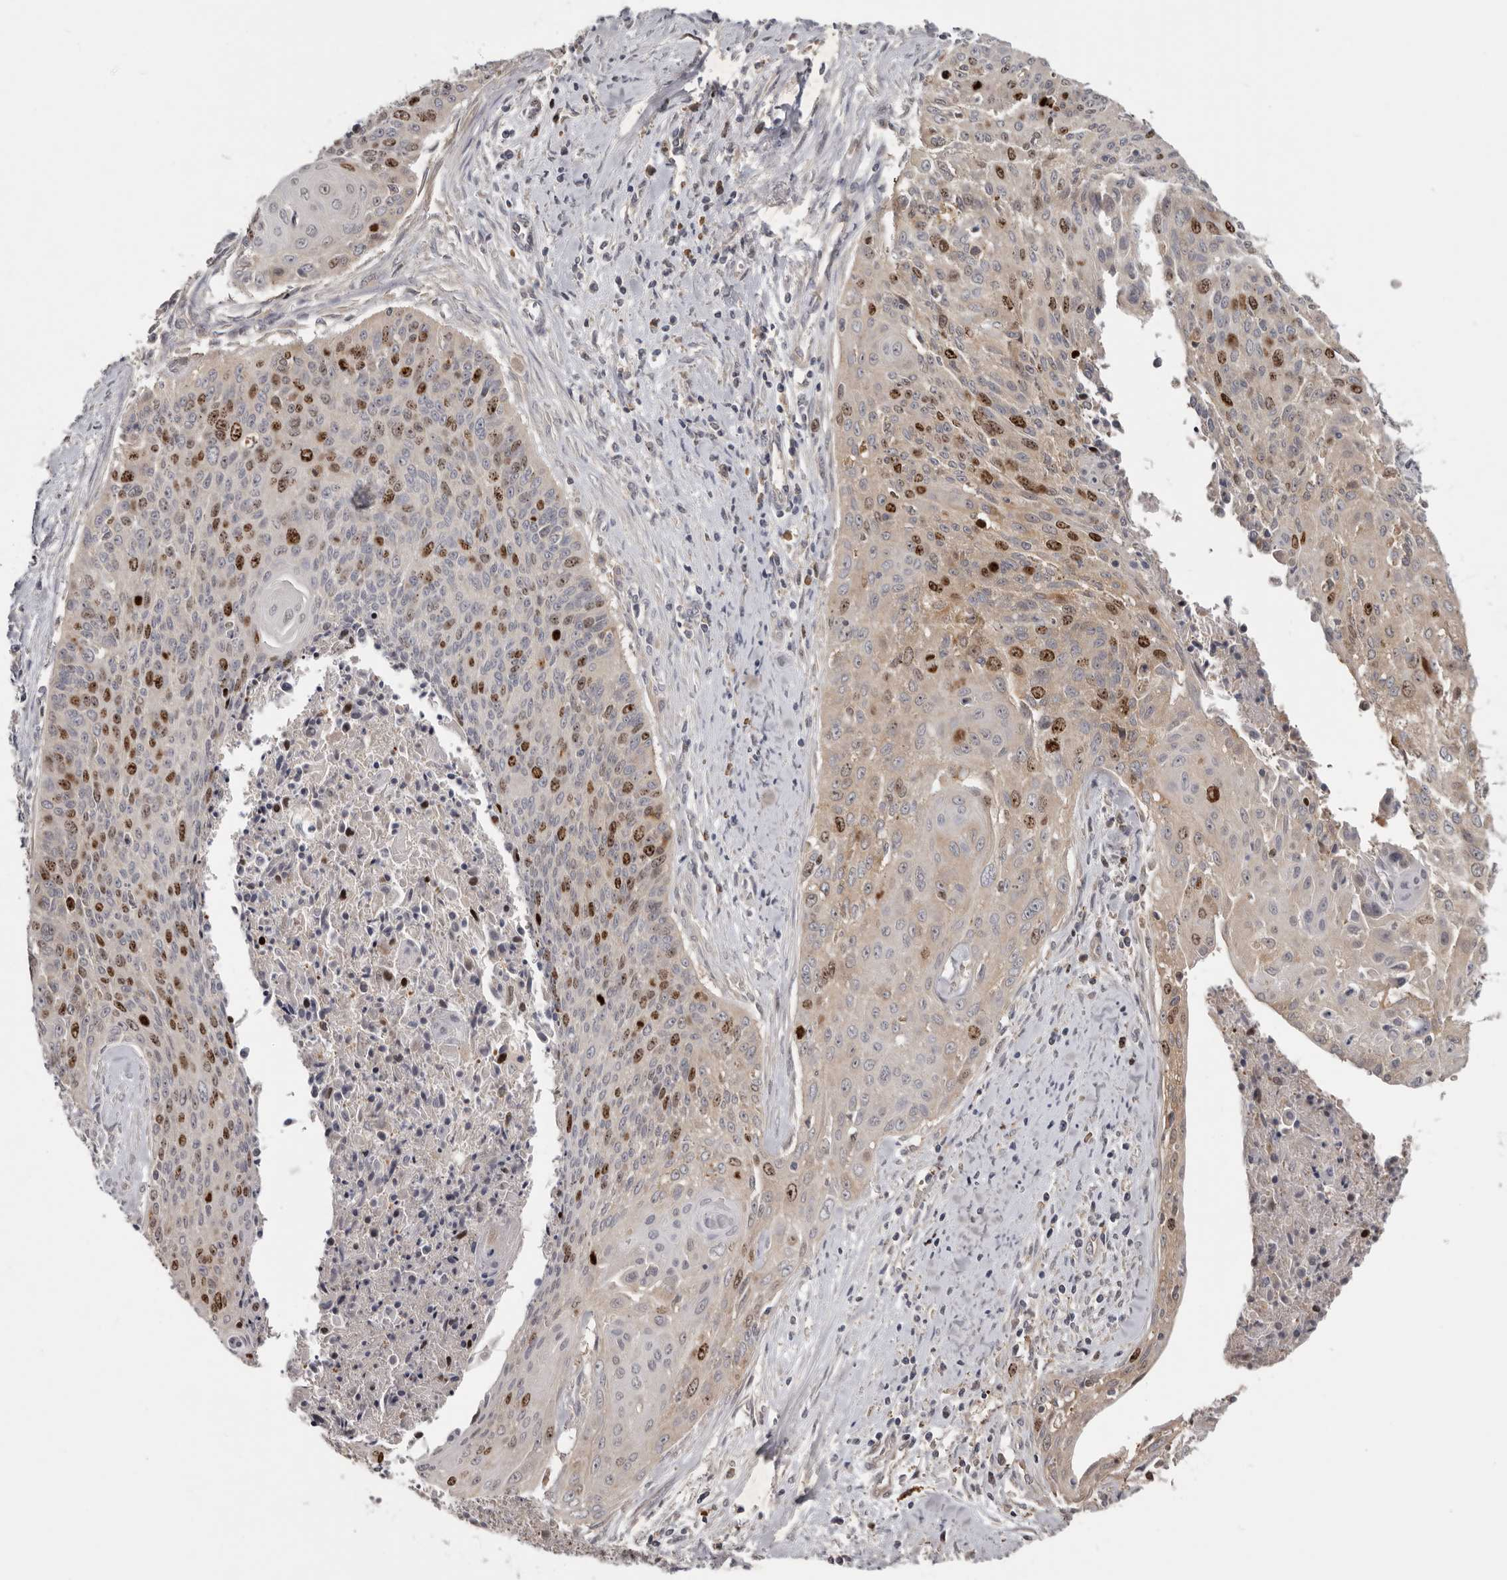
{"staining": {"intensity": "moderate", "quantity": "25%-75%", "location": "nuclear"}, "tissue": "cervical cancer", "cell_type": "Tumor cells", "image_type": "cancer", "snomed": [{"axis": "morphology", "description": "Squamous cell carcinoma, NOS"}, {"axis": "topography", "description": "Cervix"}], "caption": "A micrograph showing moderate nuclear expression in approximately 25%-75% of tumor cells in cervical cancer, as visualized by brown immunohistochemical staining.", "gene": "CDCA8", "patient": {"sex": "female", "age": 55}}